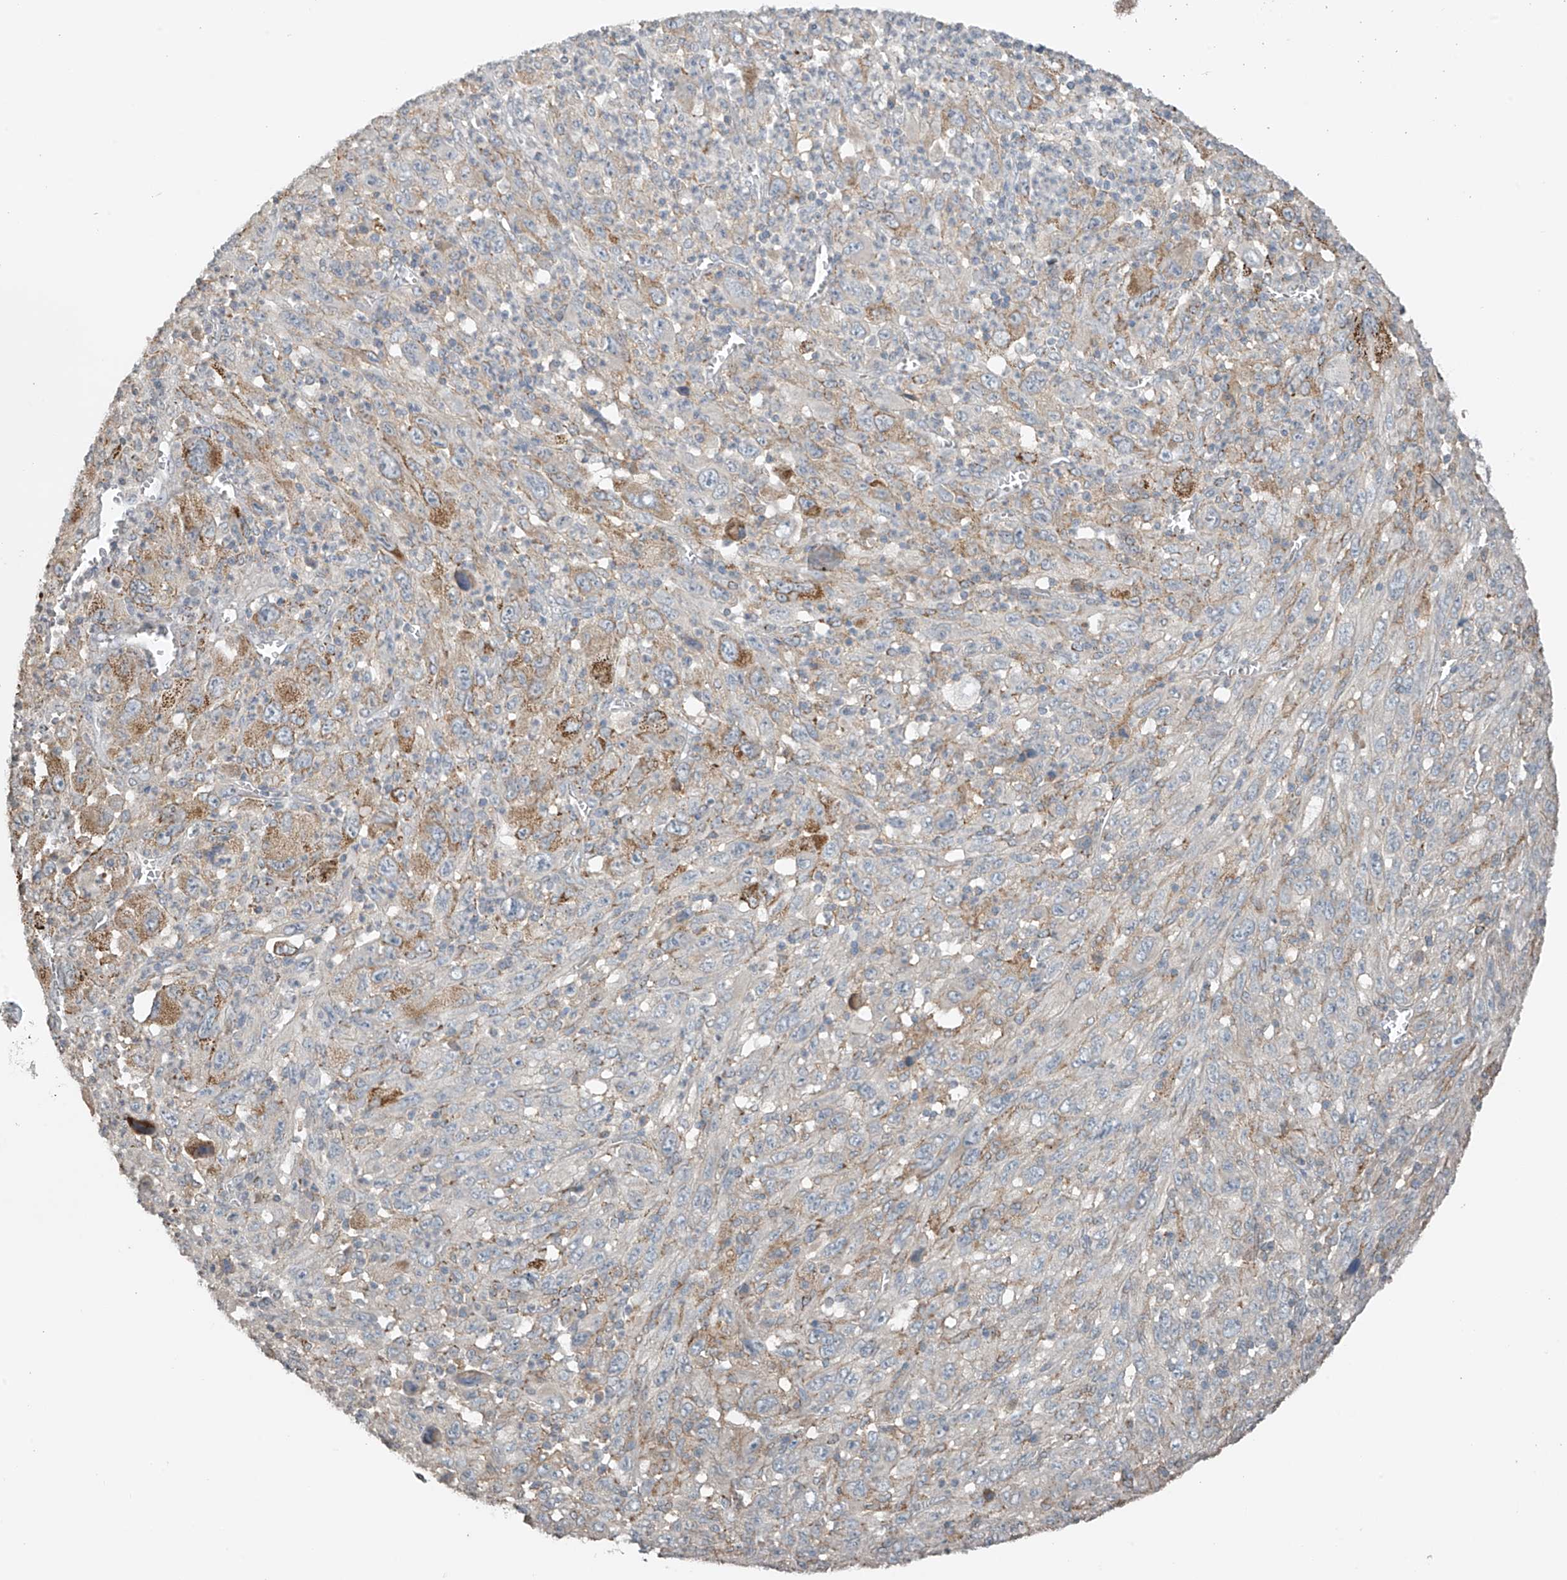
{"staining": {"intensity": "moderate", "quantity": "<25%", "location": "cytoplasmic/membranous"}, "tissue": "melanoma", "cell_type": "Tumor cells", "image_type": "cancer", "snomed": [{"axis": "morphology", "description": "Malignant melanoma, Metastatic site"}, {"axis": "topography", "description": "Skin"}], "caption": "Tumor cells exhibit low levels of moderate cytoplasmic/membranous positivity in approximately <25% of cells in melanoma. (Stains: DAB in brown, nuclei in blue, Microscopy: brightfield microscopy at high magnification).", "gene": "HOXA11", "patient": {"sex": "female", "age": 56}}